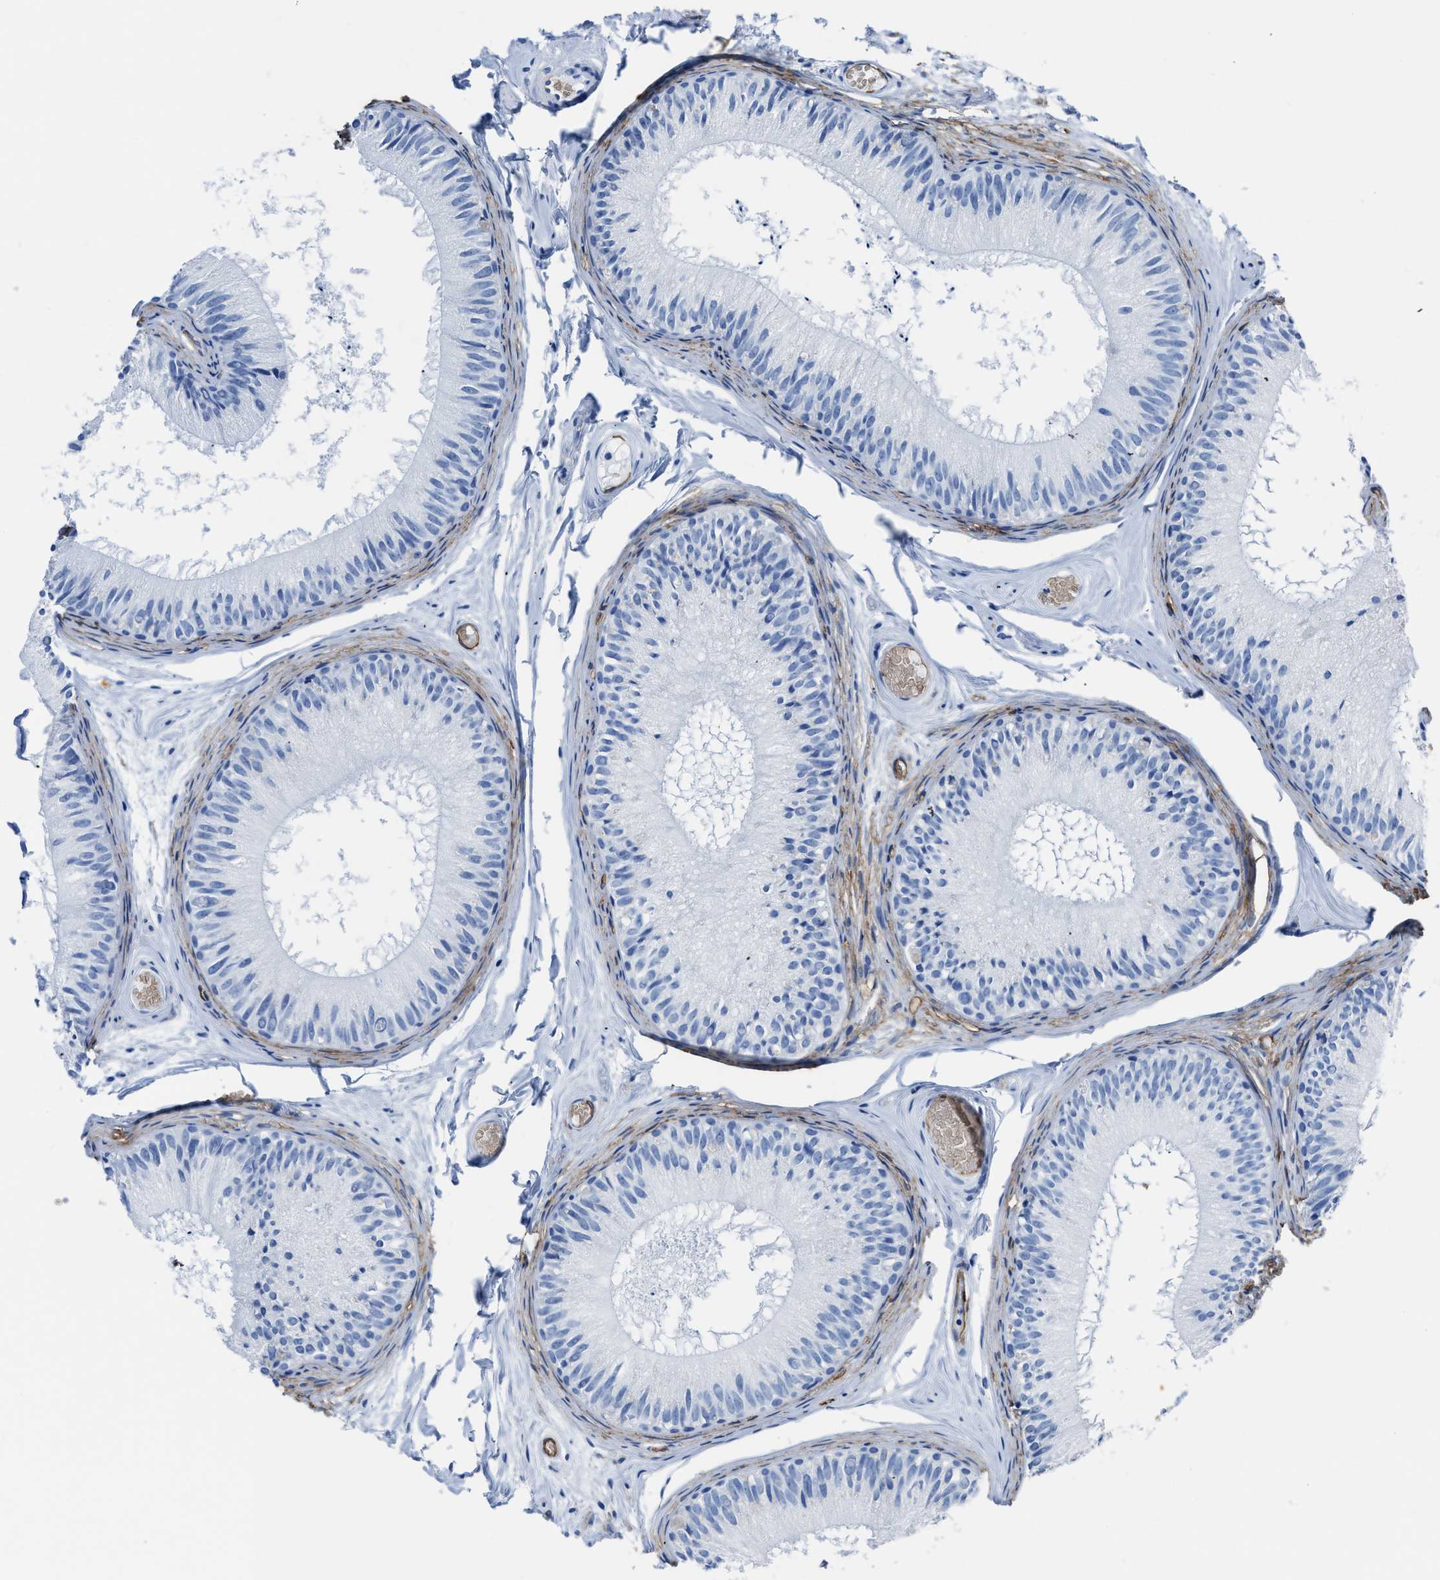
{"staining": {"intensity": "moderate", "quantity": "<25%", "location": "cytoplasmic/membranous"}, "tissue": "epididymis", "cell_type": "Glandular cells", "image_type": "normal", "snomed": [{"axis": "morphology", "description": "Normal tissue, NOS"}, {"axis": "topography", "description": "Epididymis"}], "caption": "An image of epididymis stained for a protein displays moderate cytoplasmic/membranous brown staining in glandular cells.", "gene": "AQP1", "patient": {"sex": "male", "age": 46}}